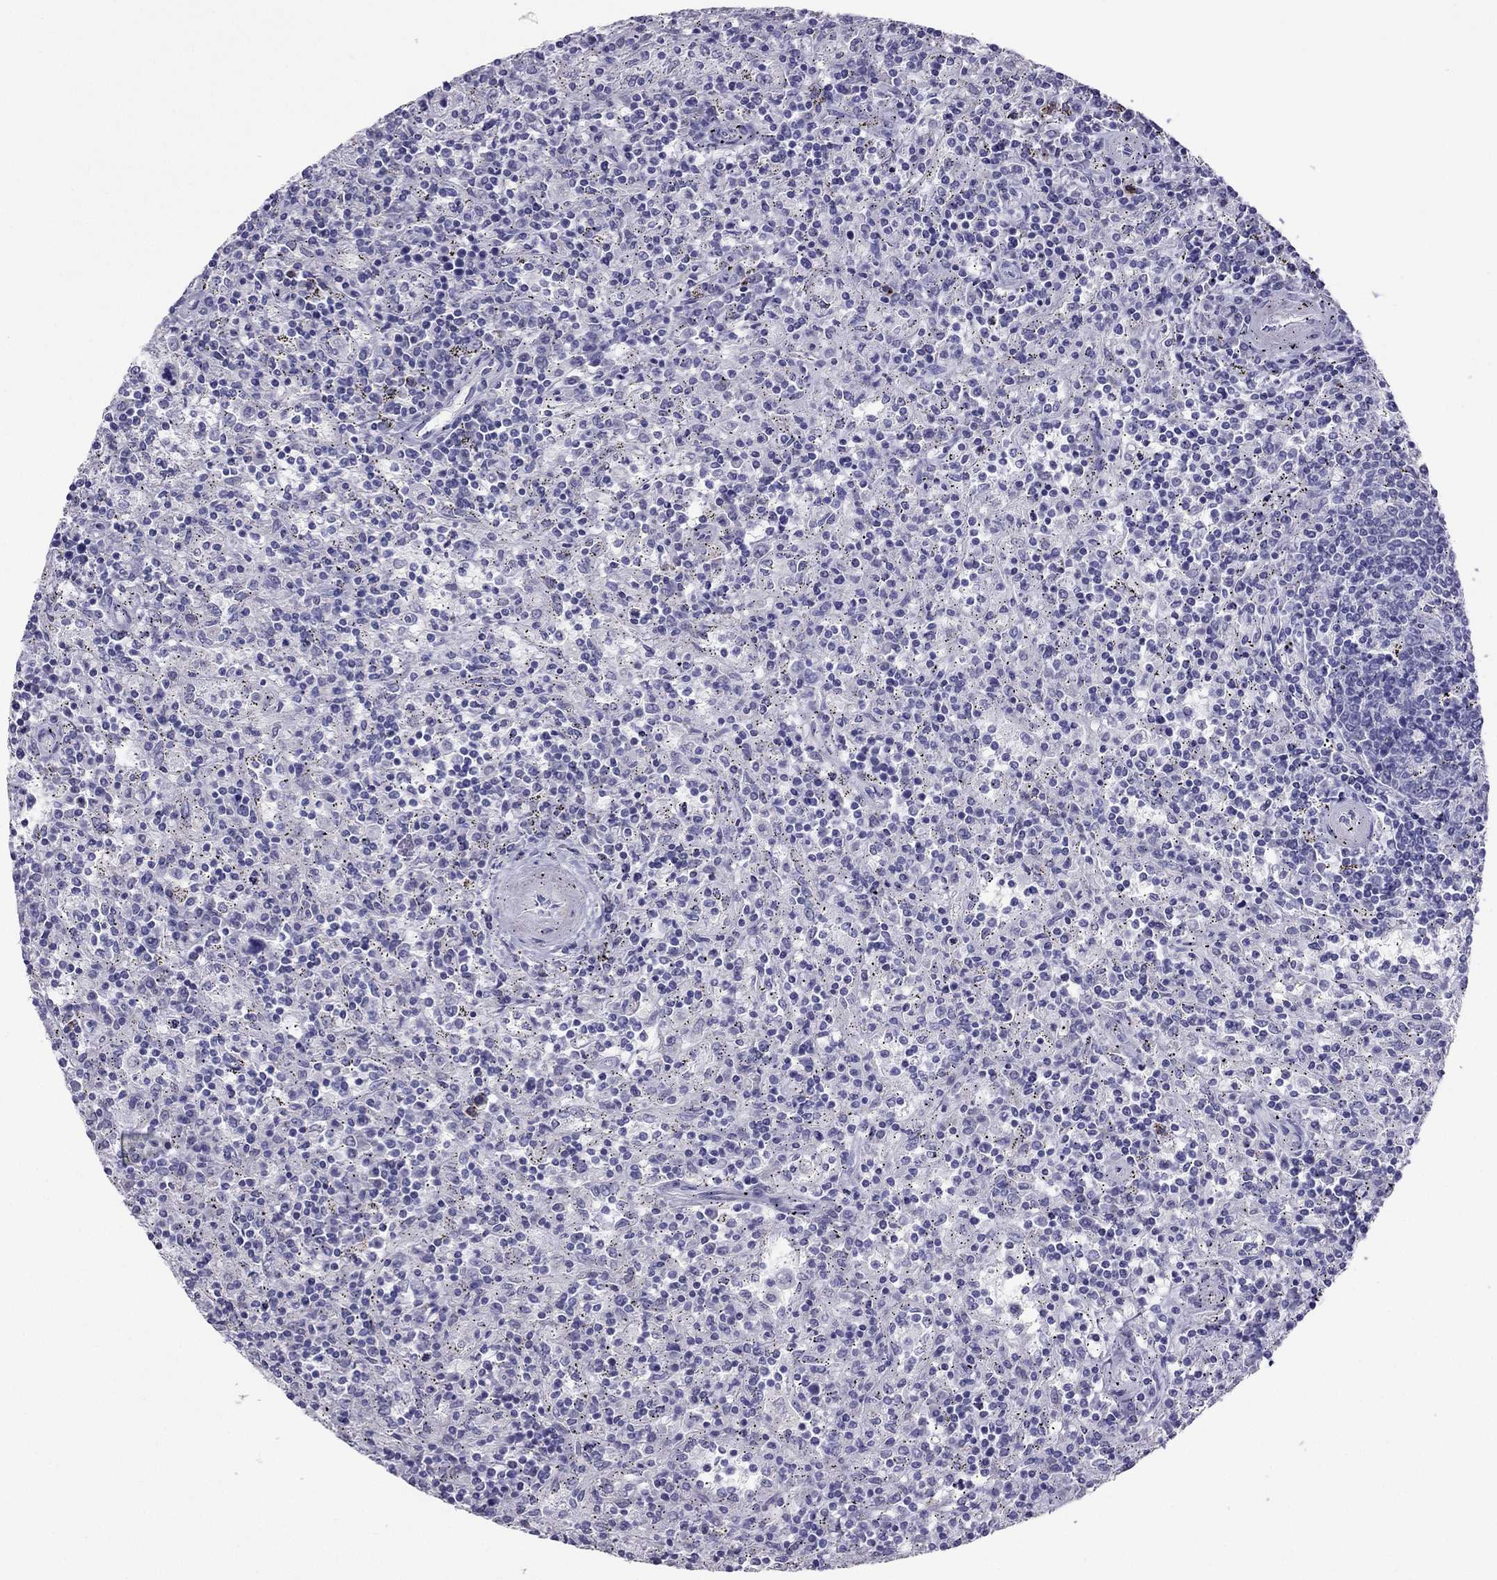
{"staining": {"intensity": "negative", "quantity": "none", "location": "none"}, "tissue": "lymphoma", "cell_type": "Tumor cells", "image_type": "cancer", "snomed": [{"axis": "morphology", "description": "Malignant lymphoma, non-Hodgkin's type, Low grade"}, {"axis": "topography", "description": "Spleen"}], "caption": "Immunohistochemistry of lymphoma displays no expression in tumor cells.", "gene": "MAEL", "patient": {"sex": "male", "age": 62}}